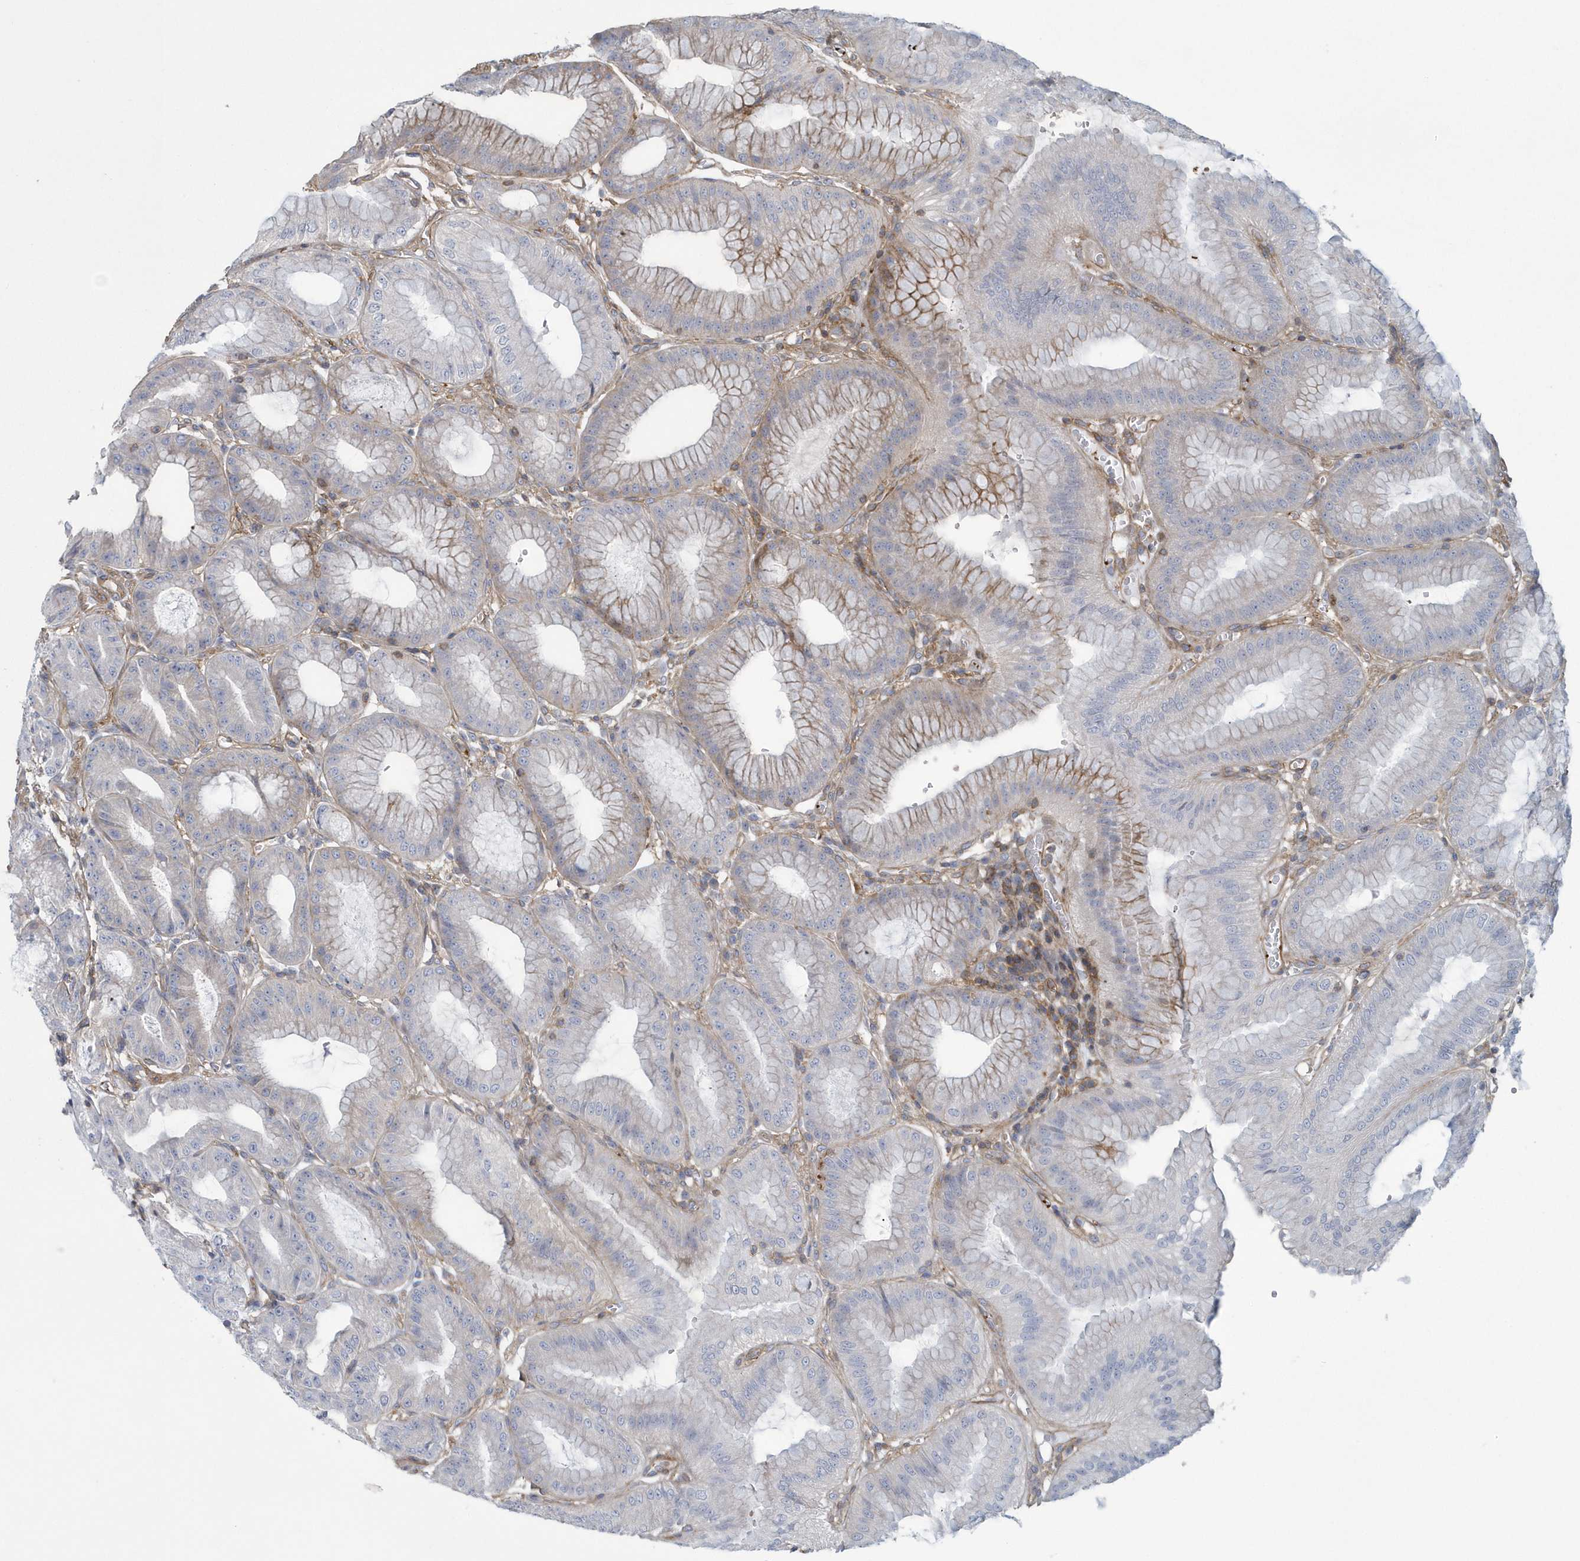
{"staining": {"intensity": "weak", "quantity": "<25%", "location": "cytoplasmic/membranous"}, "tissue": "stomach", "cell_type": "Glandular cells", "image_type": "normal", "snomed": [{"axis": "morphology", "description": "Normal tissue, NOS"}, {"axis": "topography", "description": "Stomach, lower"}], "caption": "Protein analysis of normal stomach displays no significant expression in glandular cells.", "gene": "ARAP2", "patient": {"sex": "male", "age": 71}}